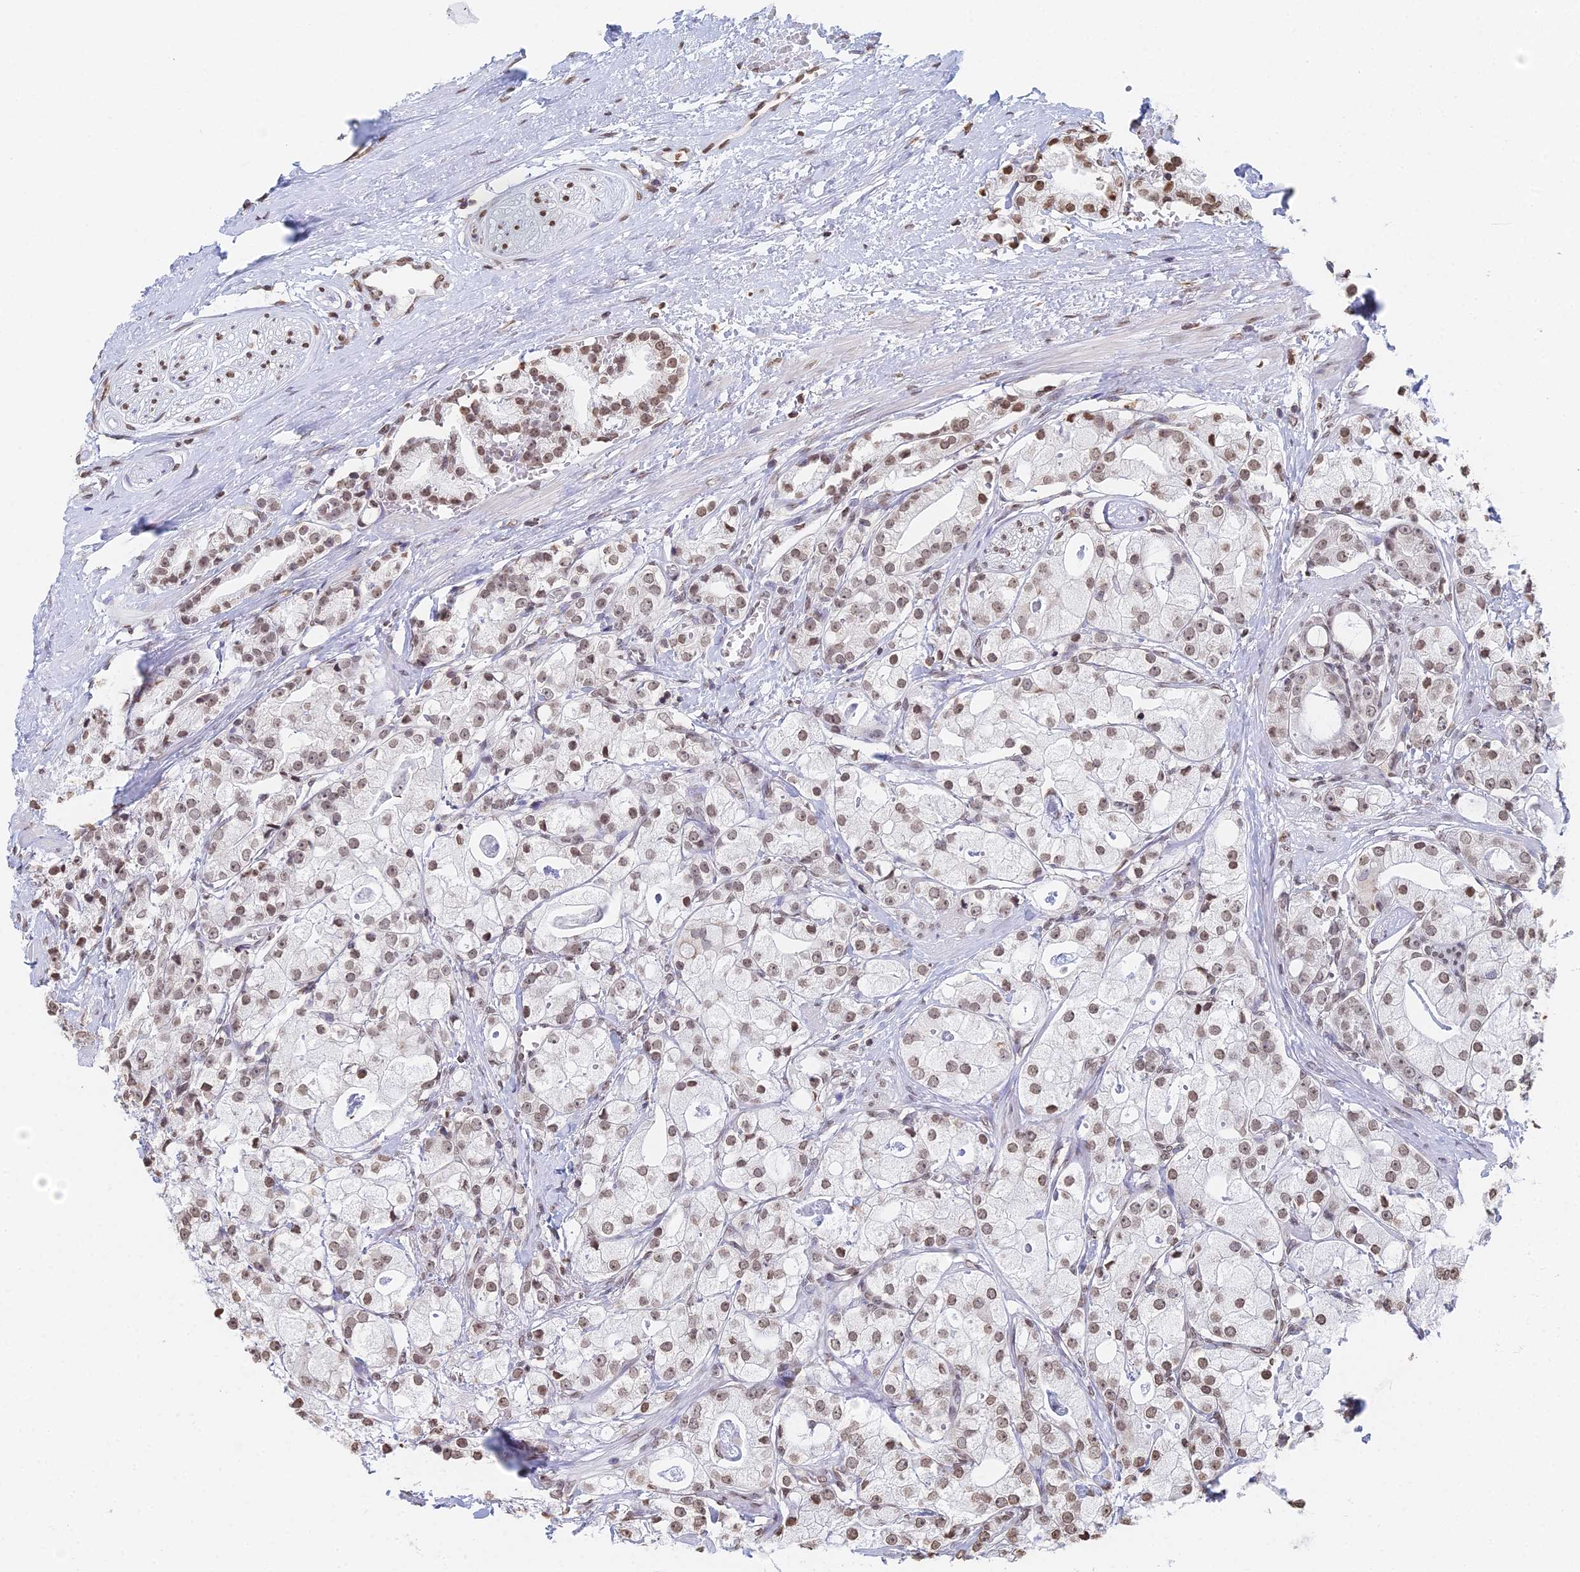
{"staining": {"intensity": "moderate", "quantity": ">75%", "location": "nuclear"}, "tissue": "prostate cancer", "cell_type": "Tumor cells", "image_type": "cancer", "snomed": [{"axis": "morphology", "description": "Adenocarcinoma, High grade"}, {"axis": "topography", "description": "Prostate"}], "caption": "Prostate cancer was stained to show a protein in brown. There is medium levels of moderate nuclear positivity in approximately >75% of tumor cells.", "gene": "GBP3", "patient": {"sex": "male", "age": 71}}